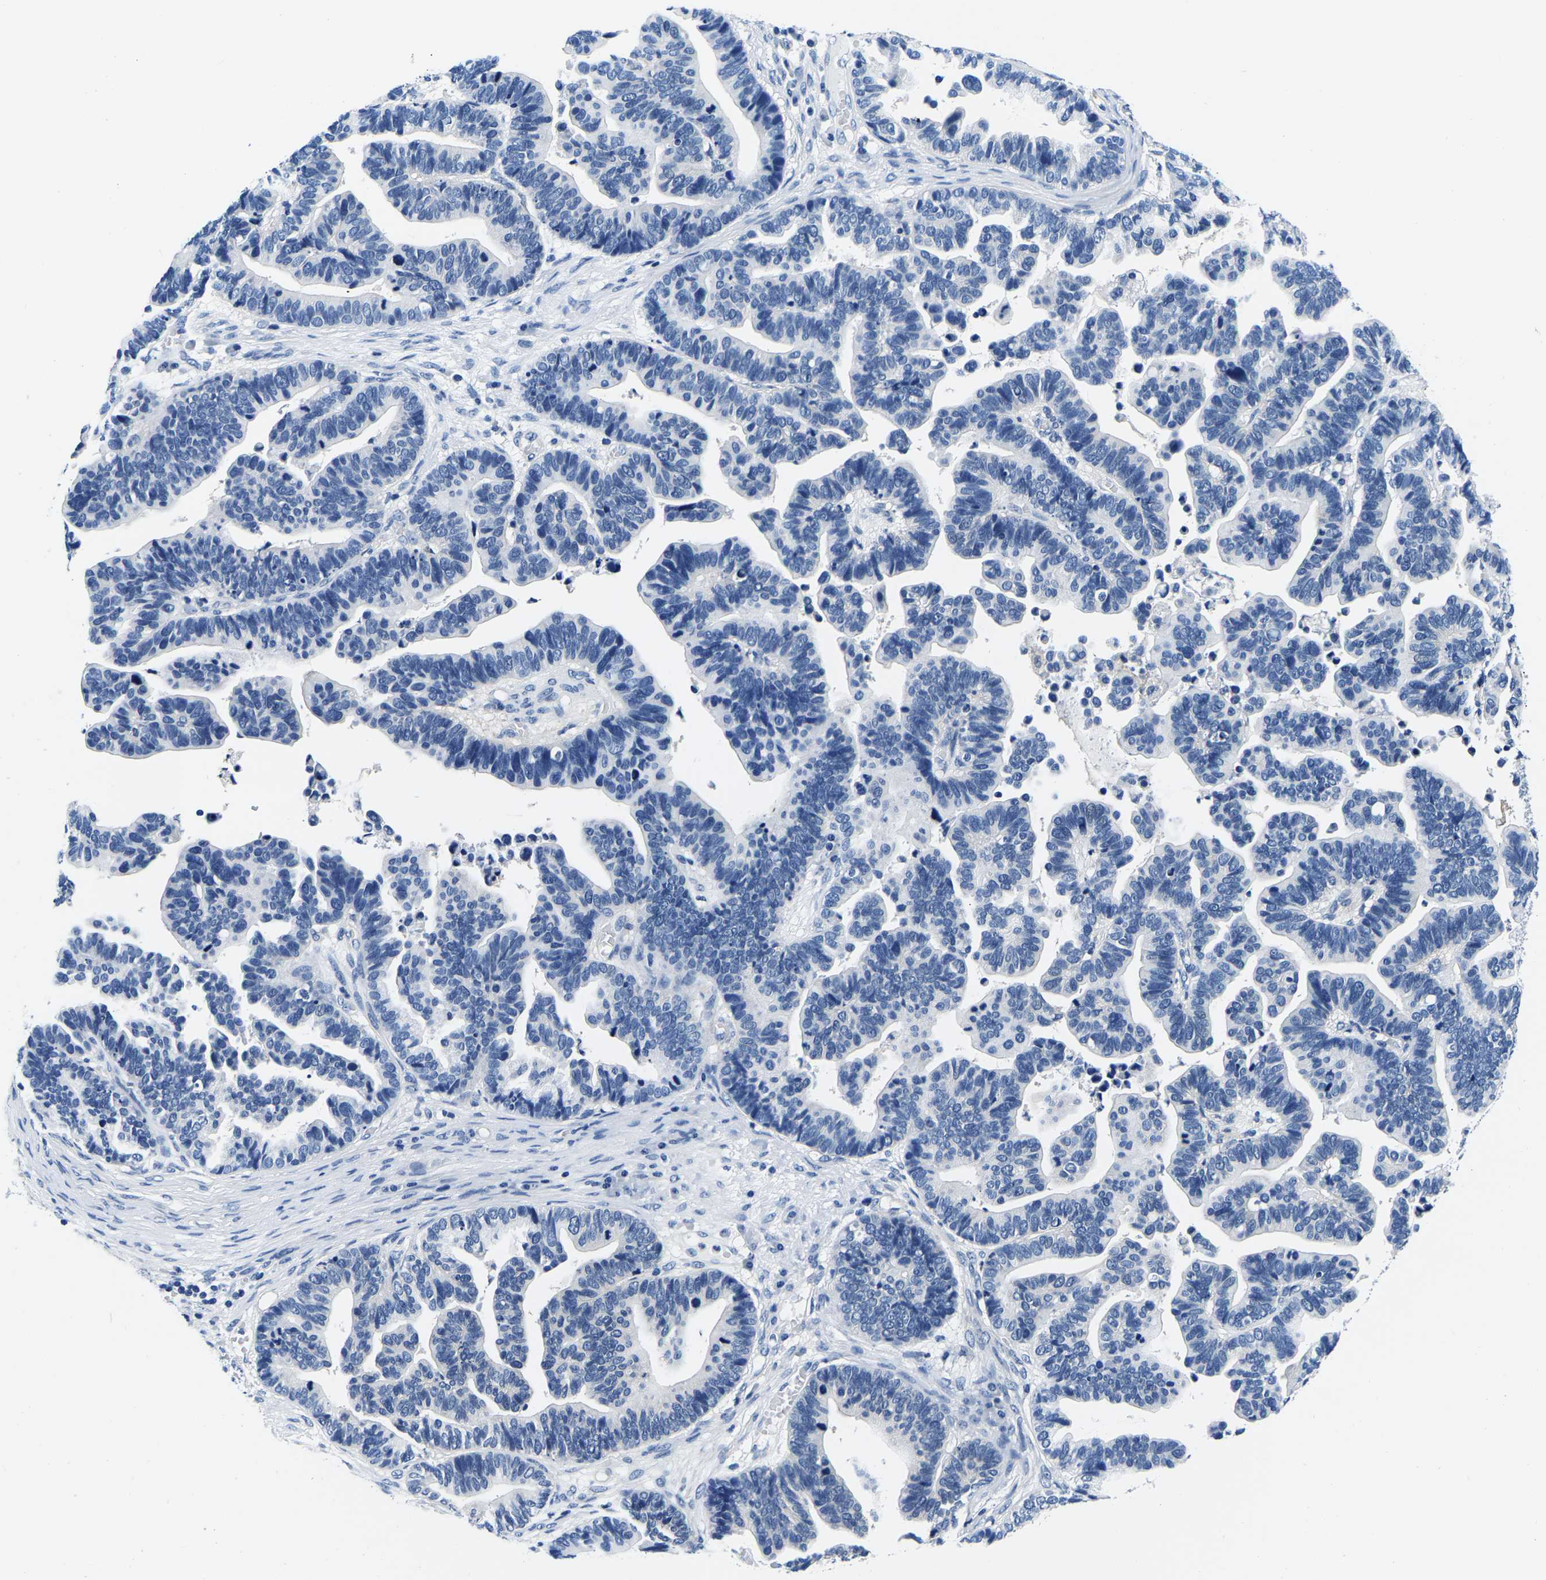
{"staining": {"intensity": "negative", "quantity": "none", "location": "none"}, "tissue": "ovarian cancer", "cell_type": "Tumor cells", "image_type": "cancer", "snomed": [{"axis": "morphology", "description": "Cystadenocarcinoma, serous, NOS"}, {"axis": "topography", "description": "Ovary"}], "caption": "A photomicrograph of ovarian cancer (serous cystadenocarcinoma) stained for a protein shows no brown staining in tumor cells. Nuclei are stained in blue.", "gene": "ACO1", "patient": {"sex": "female", "age": 56}}